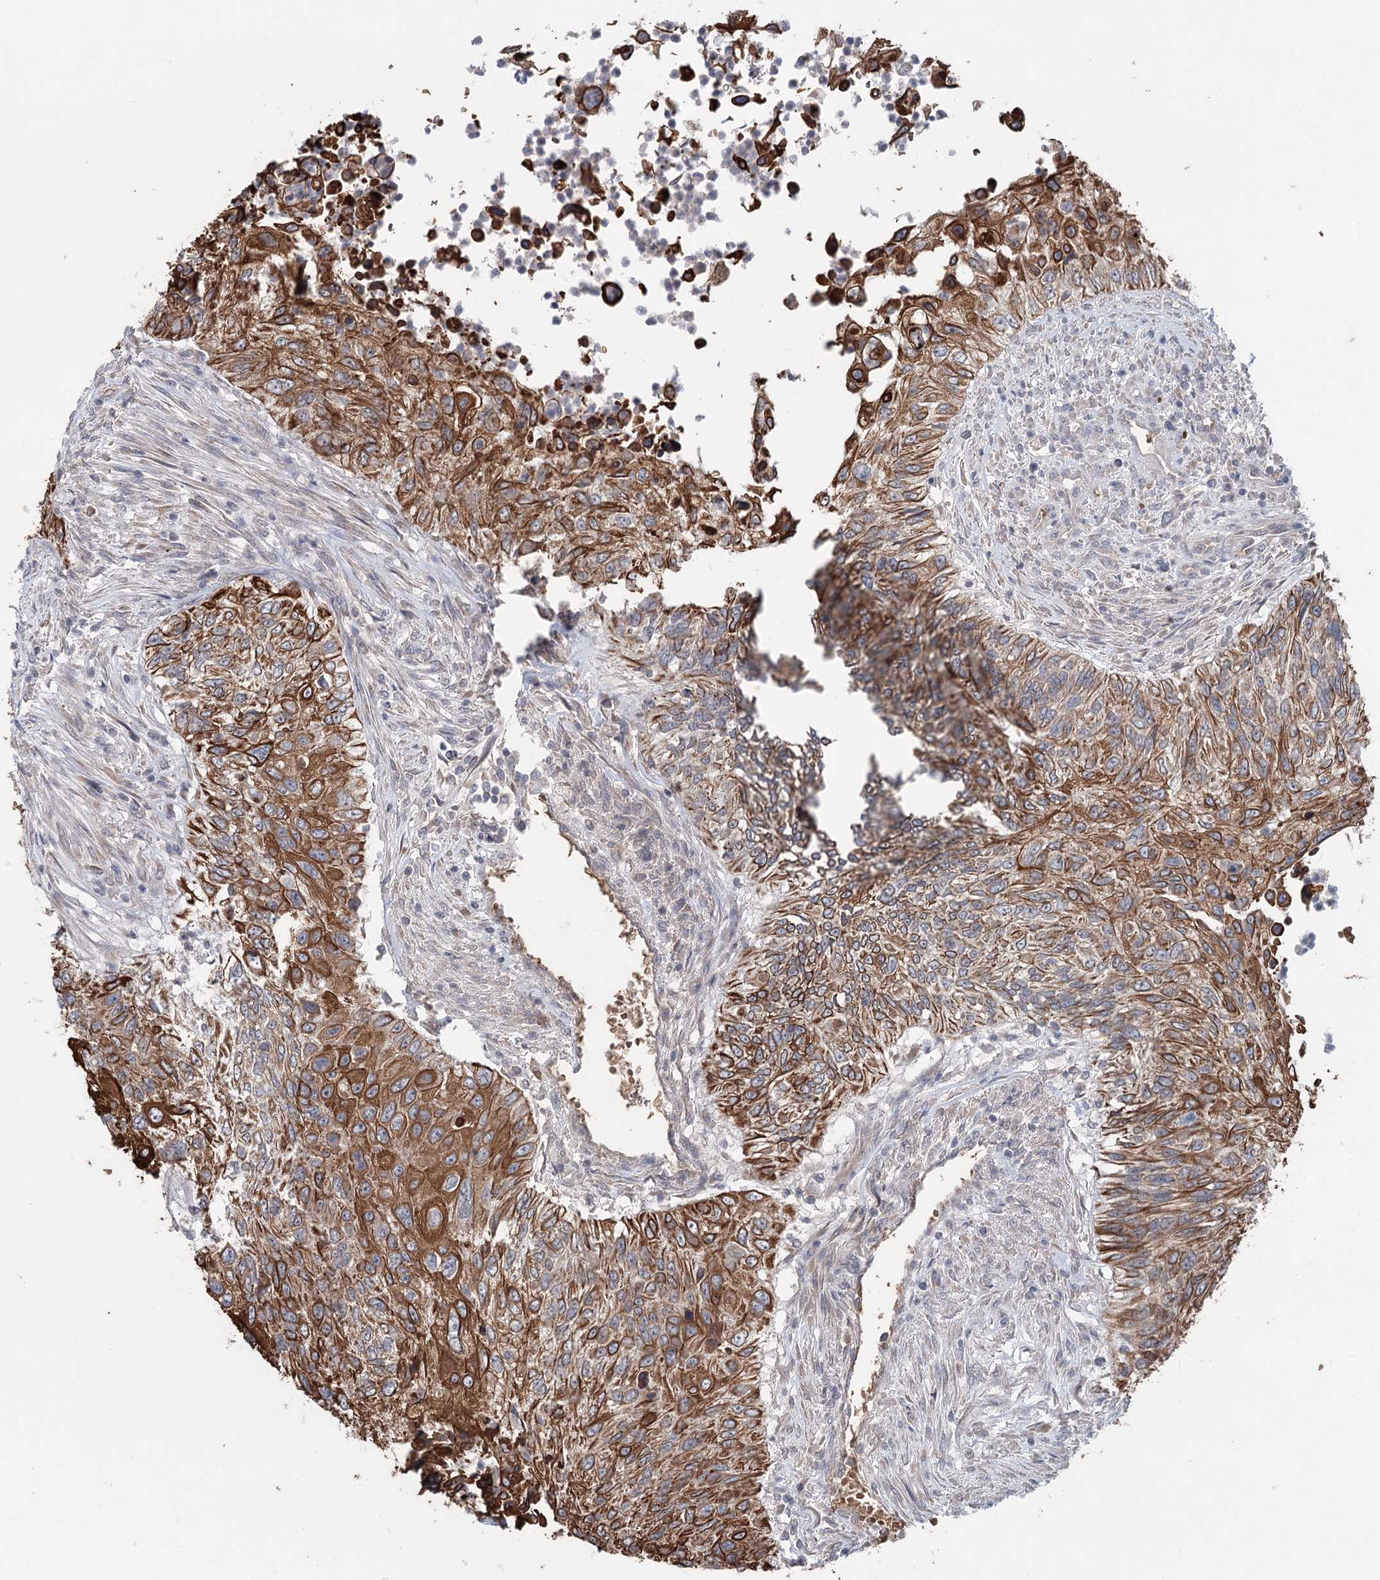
{"staining": {"intensity": "strong", "quantity": ">75%", "location": "cytoplasmic/membranous"}, "tissue": "urothelial cancer", "cell_type": "Tumor cells", "image_type": "cancer", "snomed": [{"axis": "morphology", "description": "Urothelial carcinoma, High grade"}, {"axis": "topography", "description": "Urinary bladder"}], "caption": "A high-resolution histopathology image shows IHC staining of urothelial carcinoma (high-grade), which displays strong cytoplasmic/membranous staining in about >75% of tumor cells.", "gene": "FBXO7", "patient": {"sex": "female", "age": 60}}